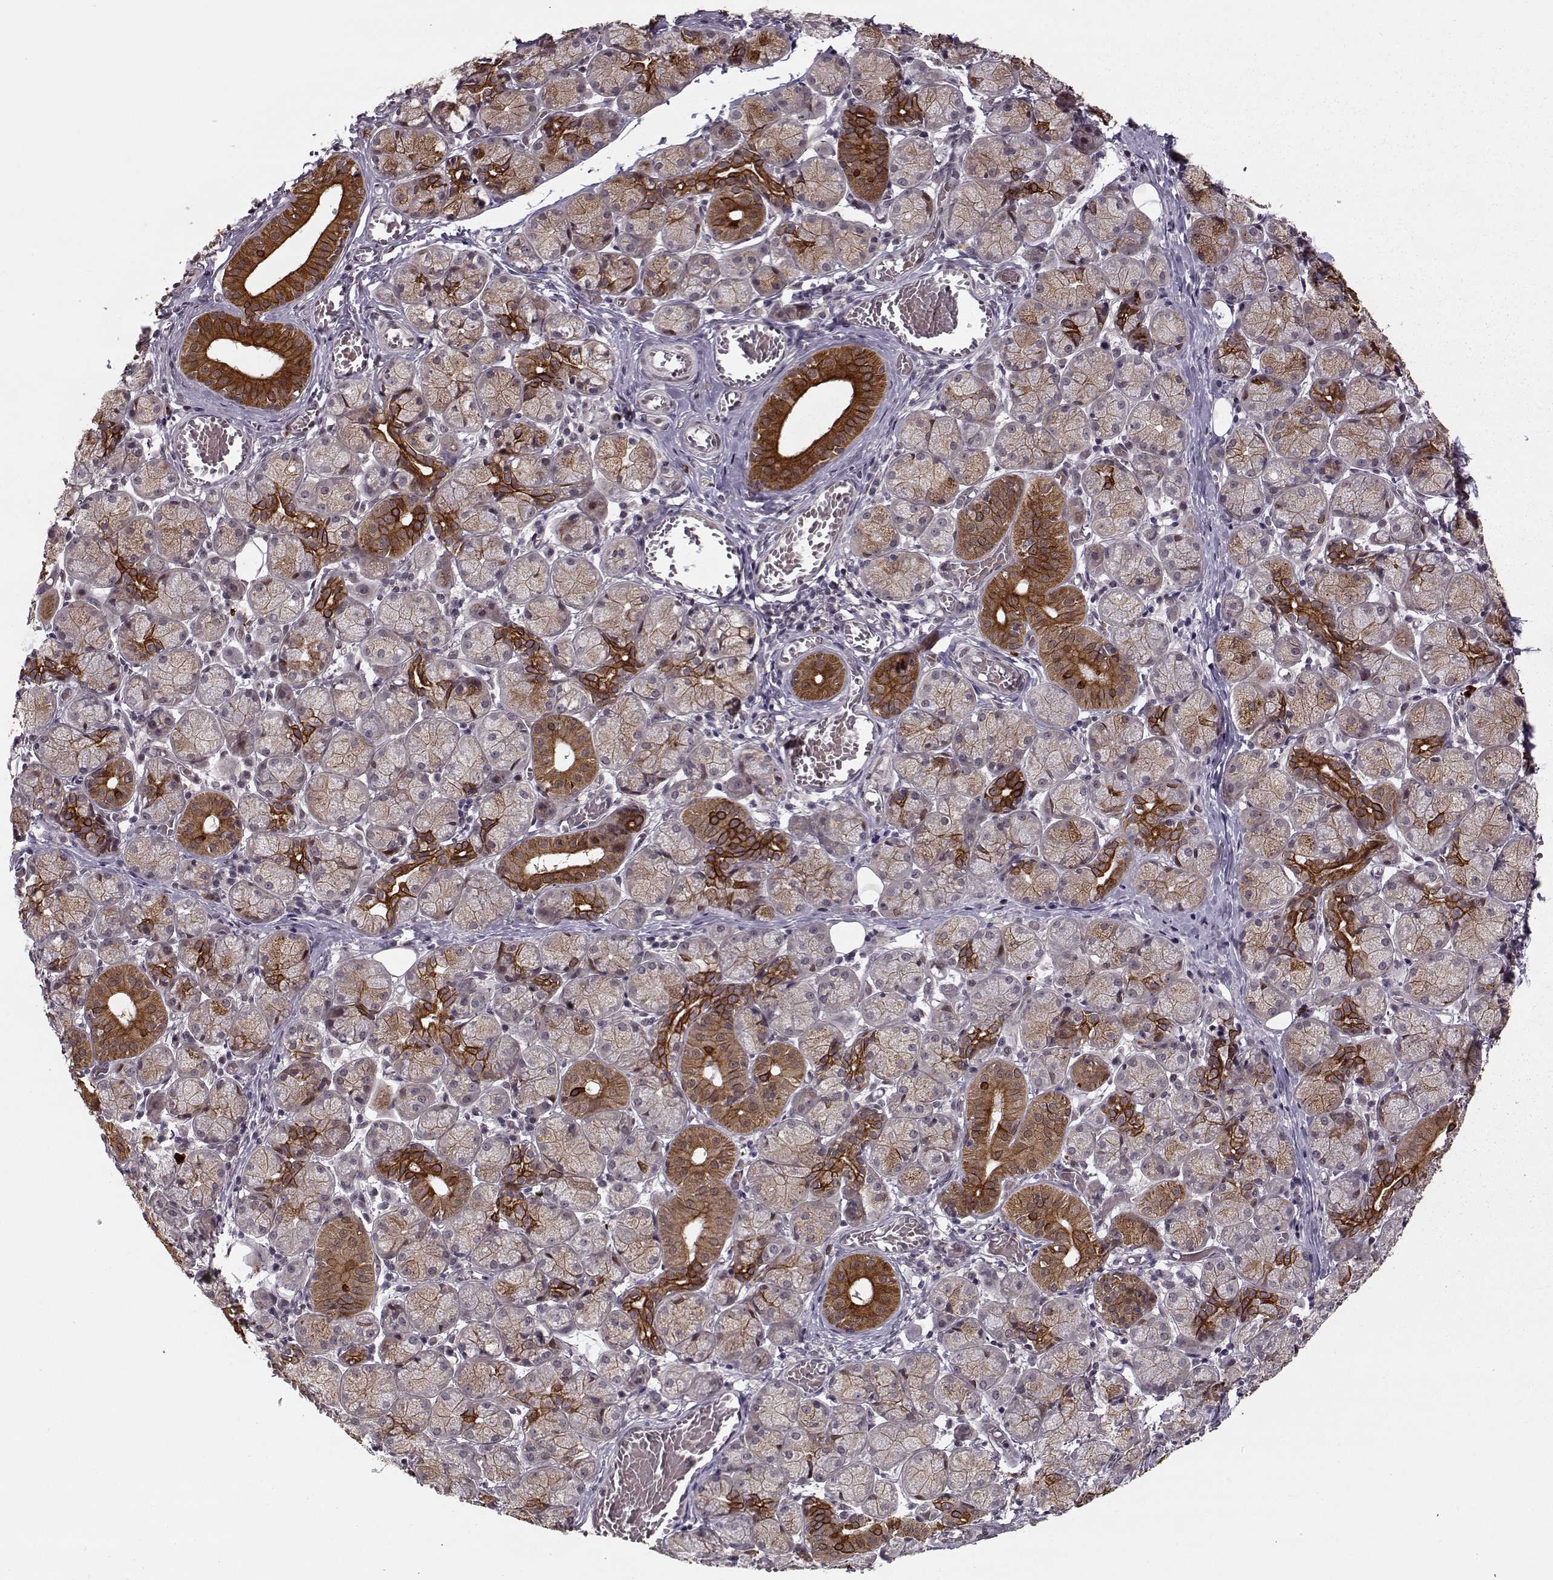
{"staining": {"intensity": "strong", "quantity": "25%-75%", "location": "cytoplasmic/membranous"}, "tissue": "salivary gland", "cell_type": "Glandular cells", "image_type": "normal", "snomed": [{"axis": "morphology", "description": "Normal tissue, NOS"}, {"axis": "topography", "description": "Salivary gland"}, {"axis": "topography", "description": "Peripheral nerve tissue"}], "caption": "Immunohistochemistry (IHC) (DAB) staining of normal human salivary gland displays strong cytoplasmic/membranous protein expression in about 25%-75% of glandular cells. (DAB (3,3'-diaminobenzidine) = brown stain, brightfield microscopy at high magnification).", "gene": "DENND4B", "patient": {"sex": "female", "age": 24}}